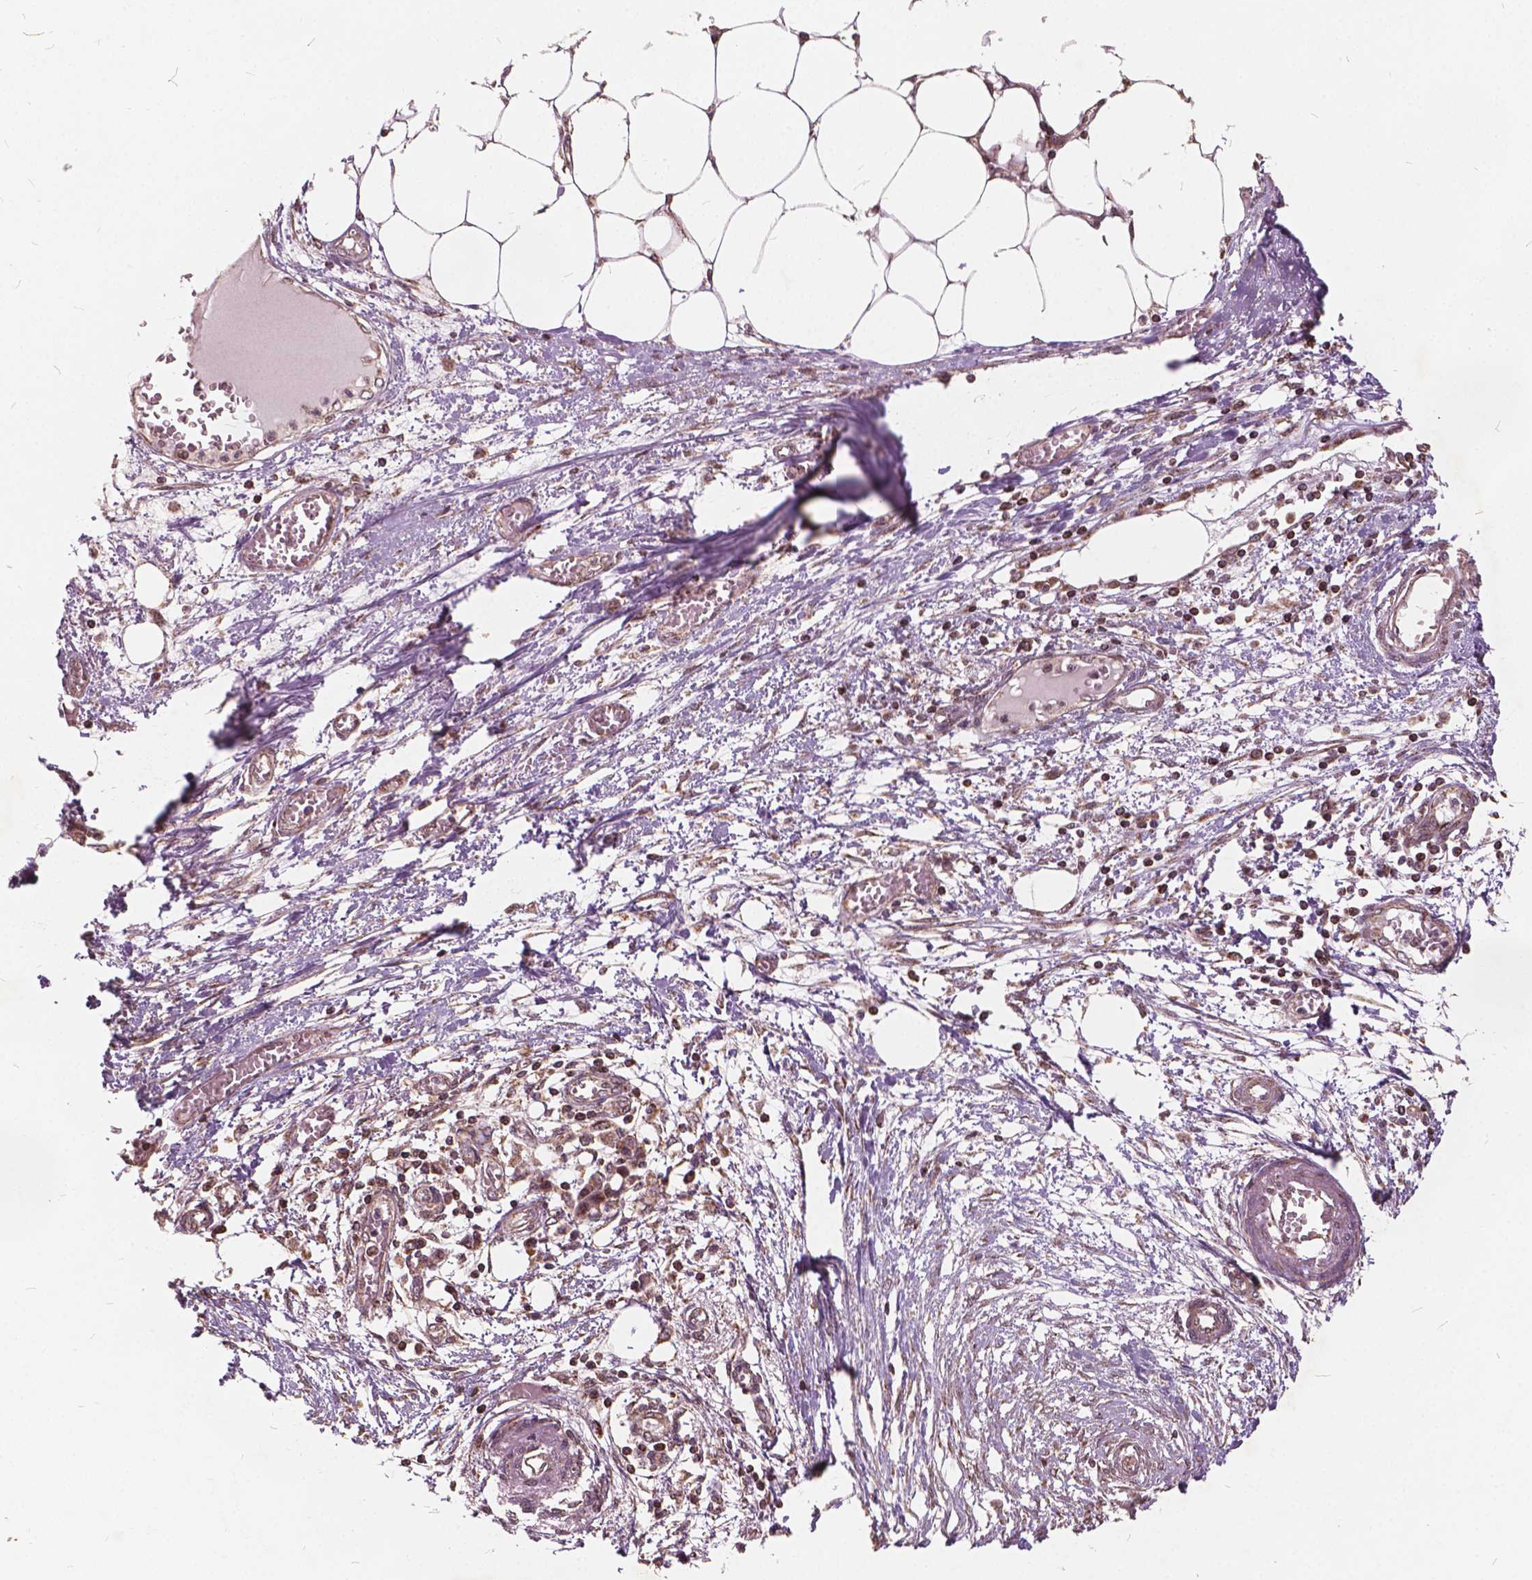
{"staining": {"intensity": "weak", "quantity": ">75%", "location": "cytoplasmic/membranous,nuclear"}, "tissue": "endometrial cancer", "cell_type": "Tumor cells", "image_type": "cancer", "snomed": [{"axis": "morphology", "description": "Adenocarcinoma, NOS"}, {"axis": "morphology", "description": "Adenocarcinoma, metastatic, NOS"}, {"axis": "topography", "description": "Adipose tissue"}, {"axis": "topography", "description": "Endometrium"}], "caption": "This histopathology image shows immunohistochemistry (IHC) staining of endometrial adenocarcinoma, with low weak cytoplasmic/membranous and nuclear staining in about >75% of tumor cells.", "gene": "GPS2", "patient": {"sex": "female", "age": 67}}